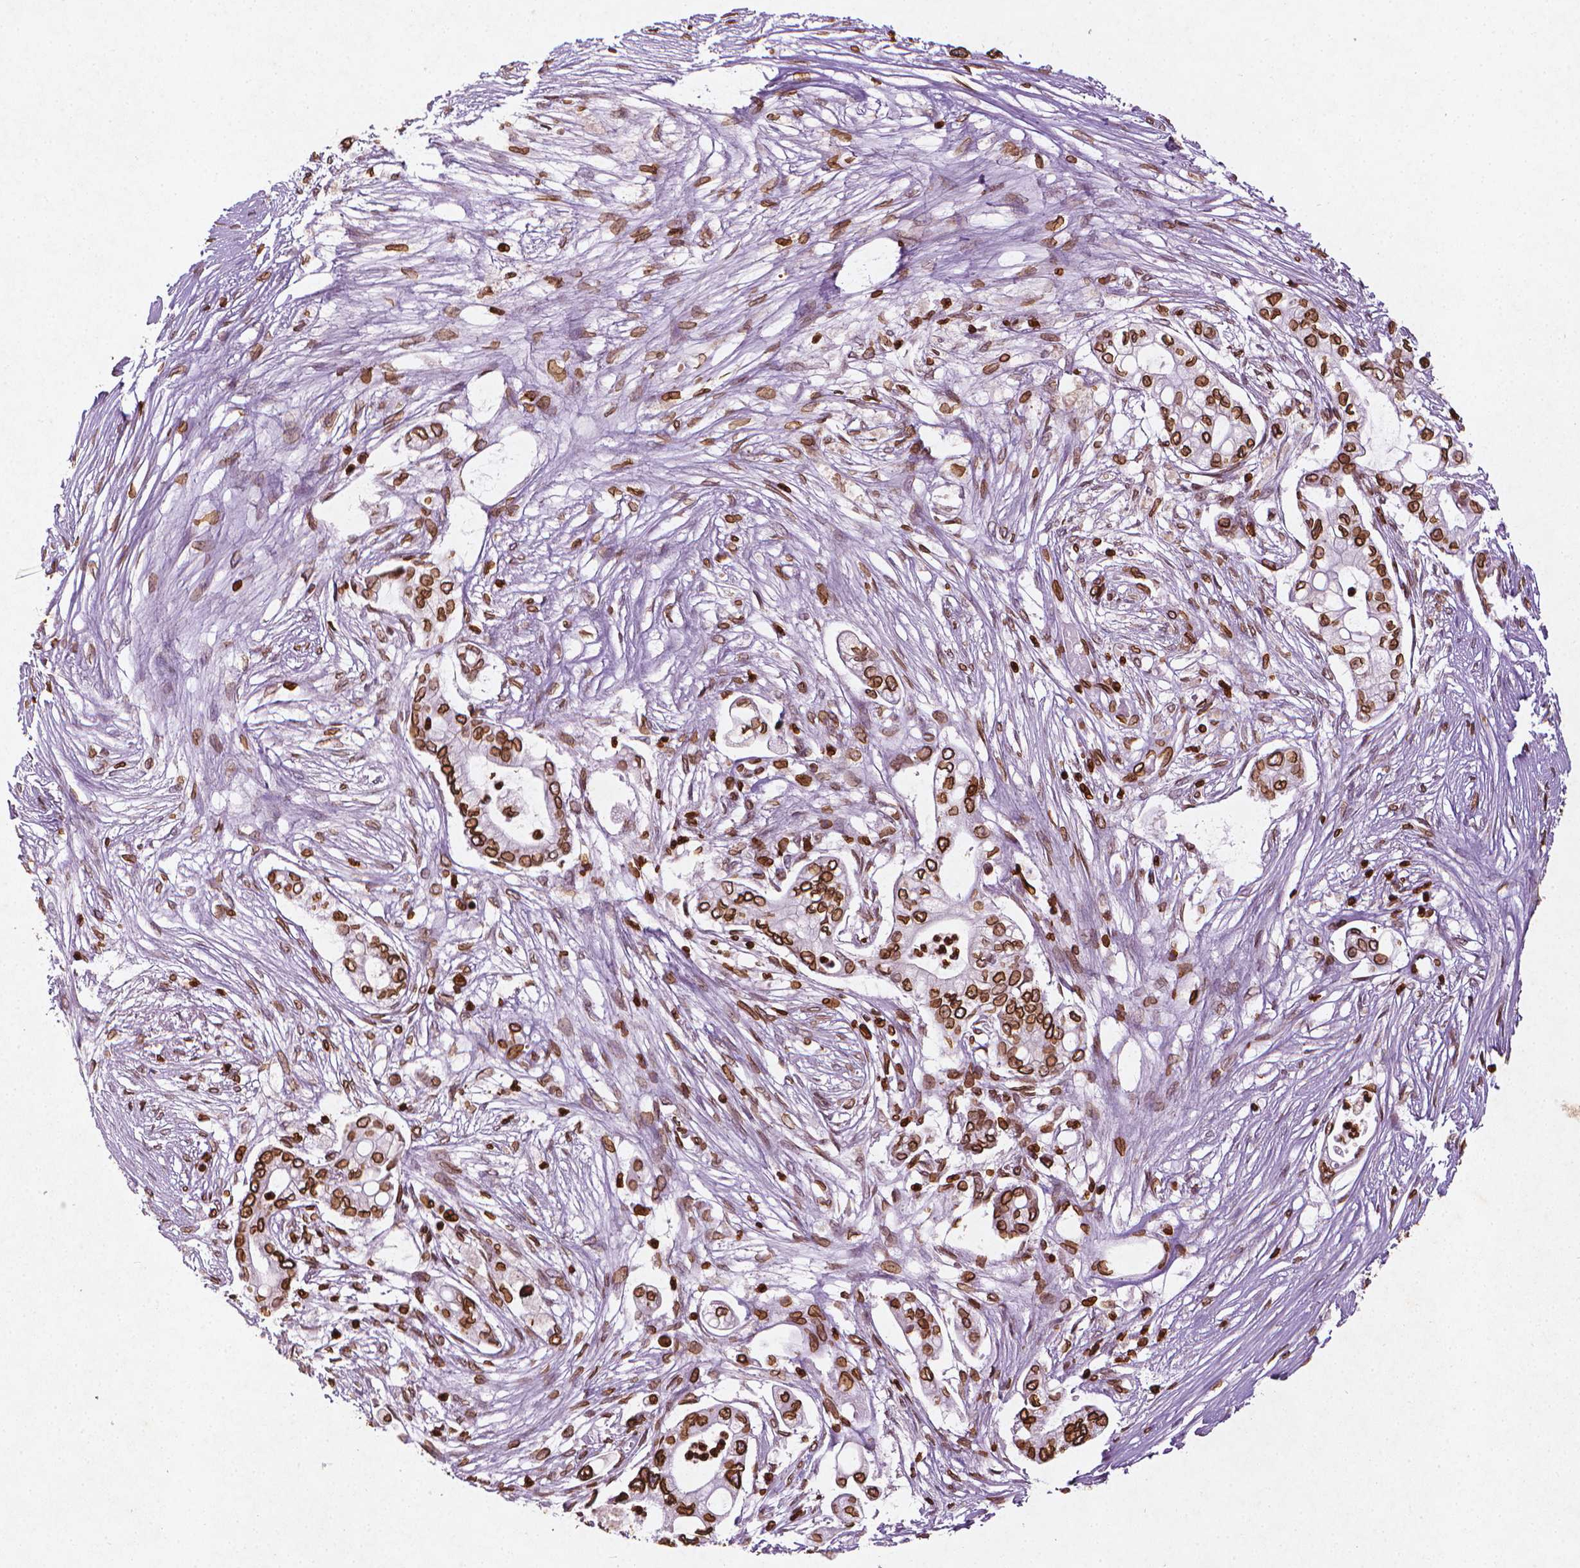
{"staining": {"intensity": "strong", "quantity": ">75%", "location": "cytoplasmic/membranous,nuclear"}, "tissue": "pancreatic cancer", "cell_type": "Tumor cells", "image_type": "cancer", "snomed": [{"axis": "morphology", "description": "Adenocarcinoma, NOS"}, {"axis": "topography", "description": "Pancreas"}], "caption": "The histopathology image demonstrates immunohistochemical staining of adenocarcinoma (pancreatic). There is strong cytoplasmic/membranous and nuclear positivity is seen in about >75% of tumor cells. (Brightfield microscopy of DAB IHC at high magnification).", "gene": "LMNB1", "patient": {"sex": "female", "age": 69}}